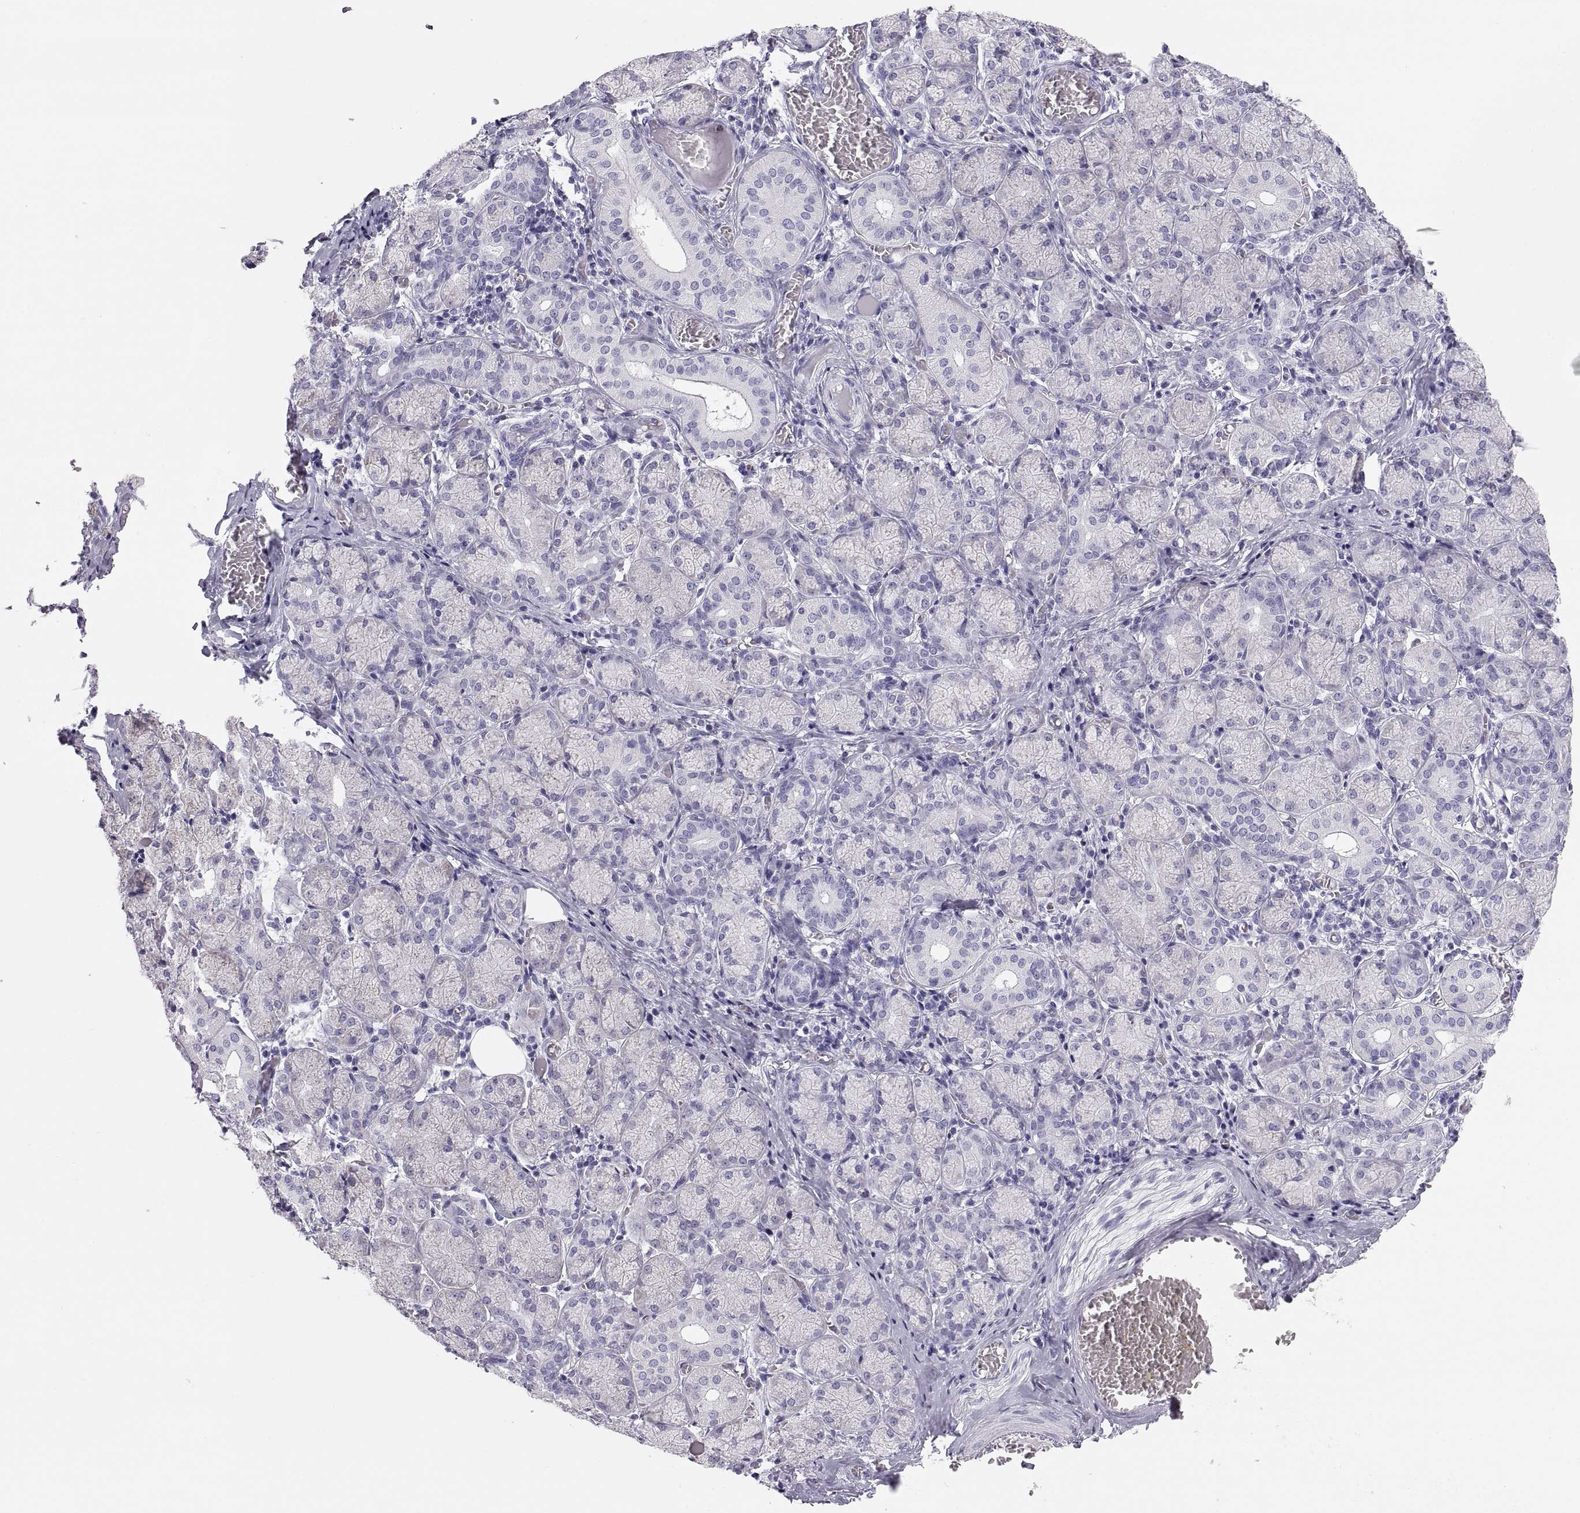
{"staining": {"intensity": "weak", "quantity": "<25%", "location": "cytoplasmic/membranous"}, "tissue": "salivary gland", "cell_type": "Glandular cells", "image_type": "normal", "snomed": [{"axis": "morphology", "description": "Normal tissue, NOS"}, {"axis": "topography", "description": "Salivary gland"}, {"axis": "topography", "description": "Peripheral nerve tissue"}], "caption": "DAB (3,3'-diaminobenzidine) immunohistochemical staining of benign salivary gland exhibits no significant staining in glandular cells.", "gene": "PAX2", "patient": {"sex": "female", "age": 24}}